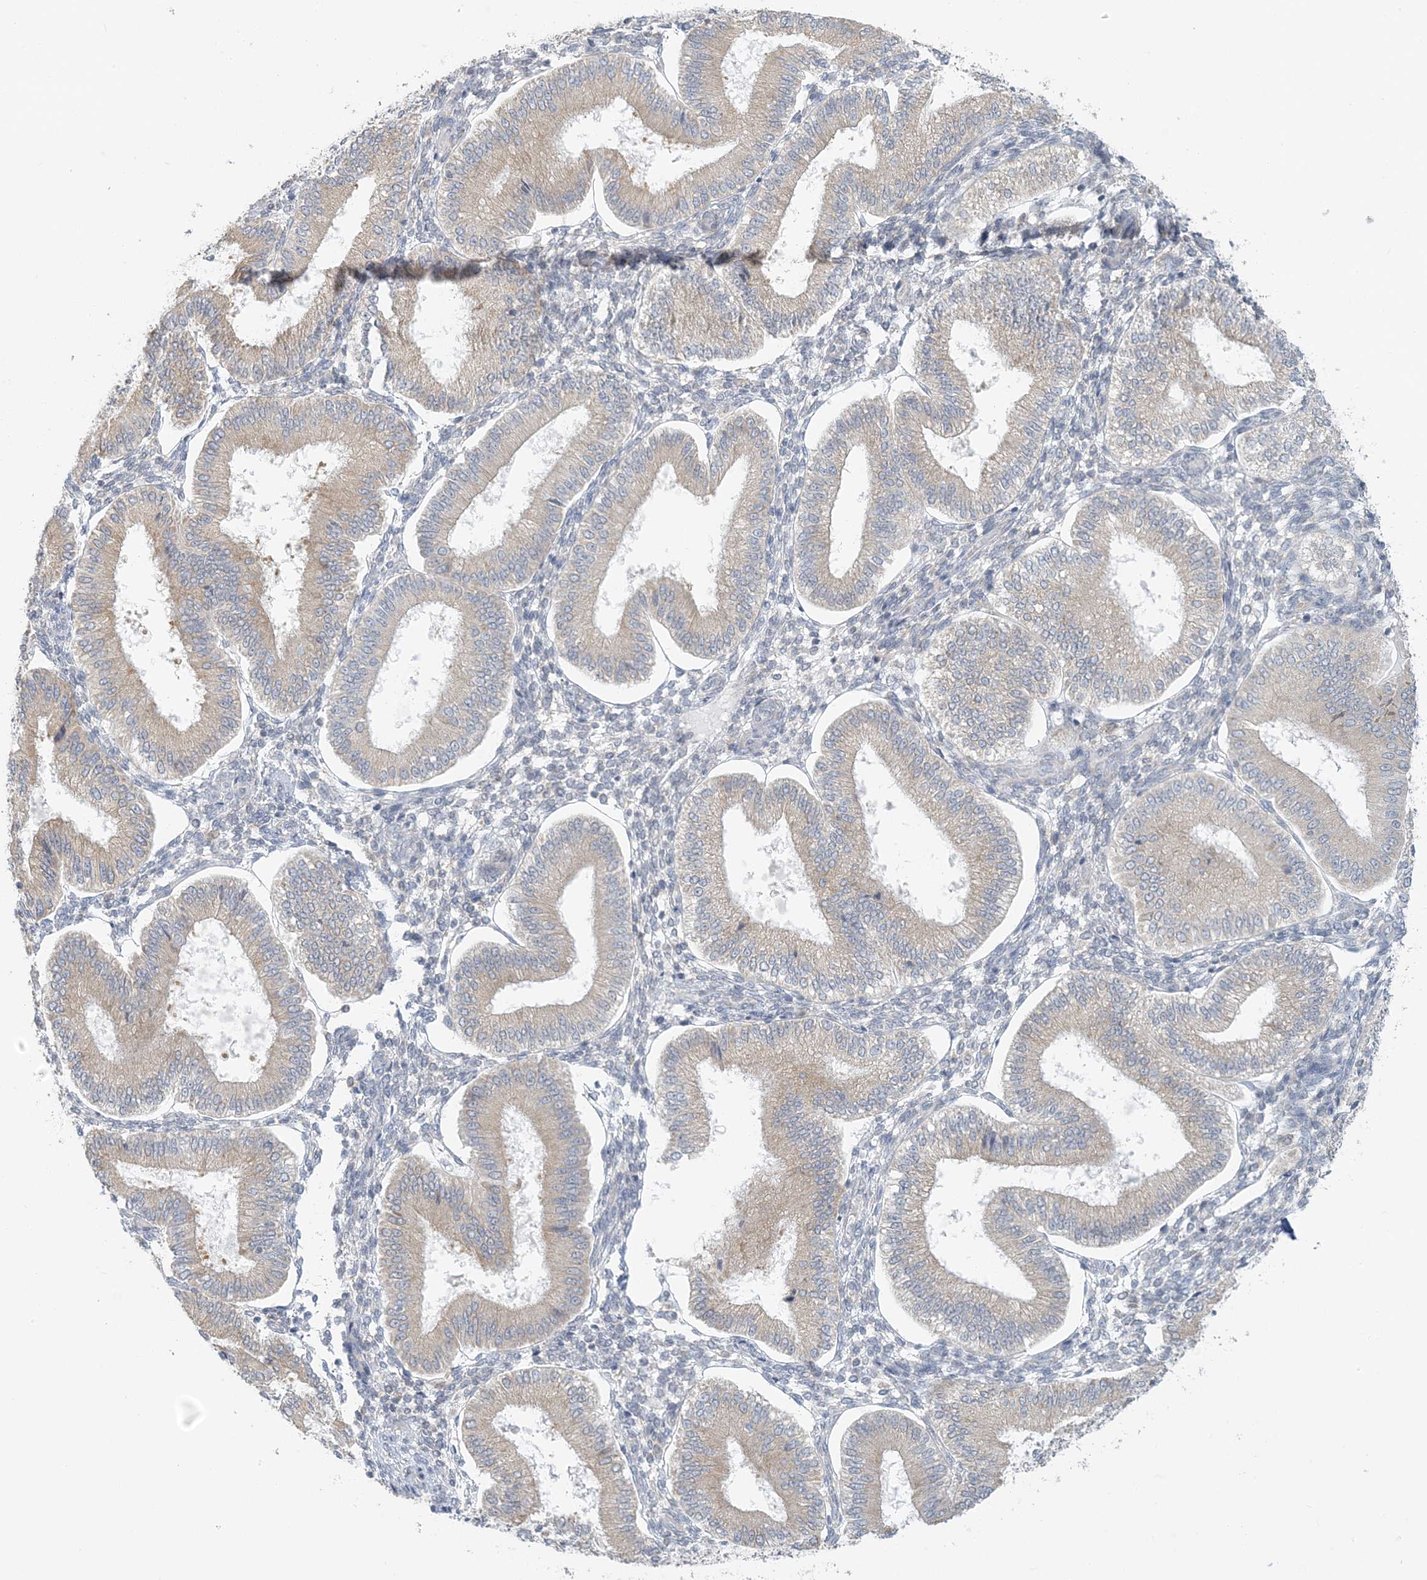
{"staining": {"intensity": "negative", "quantity": "none", "location": "none"}, "tissue": "endometrium", "cell_type": "Cells in endometrial stroma", "image_type": "normal", "snomed": [{"axis": "morphology", "description": "Normal tissue, NOS"}, {"axis": "topography", "description": "Endometrium"}], "caption": "Immunohistochemistry micrograph of unremarkable endometrium: human endometrium stained with DAB (3,3'-diaminobenzidine) exhibits no significant protein staining in cells in endometrial stroma. The staining was performed using DAB (3,3'-diaminobenzidine) to visualize the protein expression in brown, while the nuclei were stained in blue with hematoxylin (Magnification: 20x).", "gene": "EEFSEC", "patient": {"sex": "female", "age": 39}}